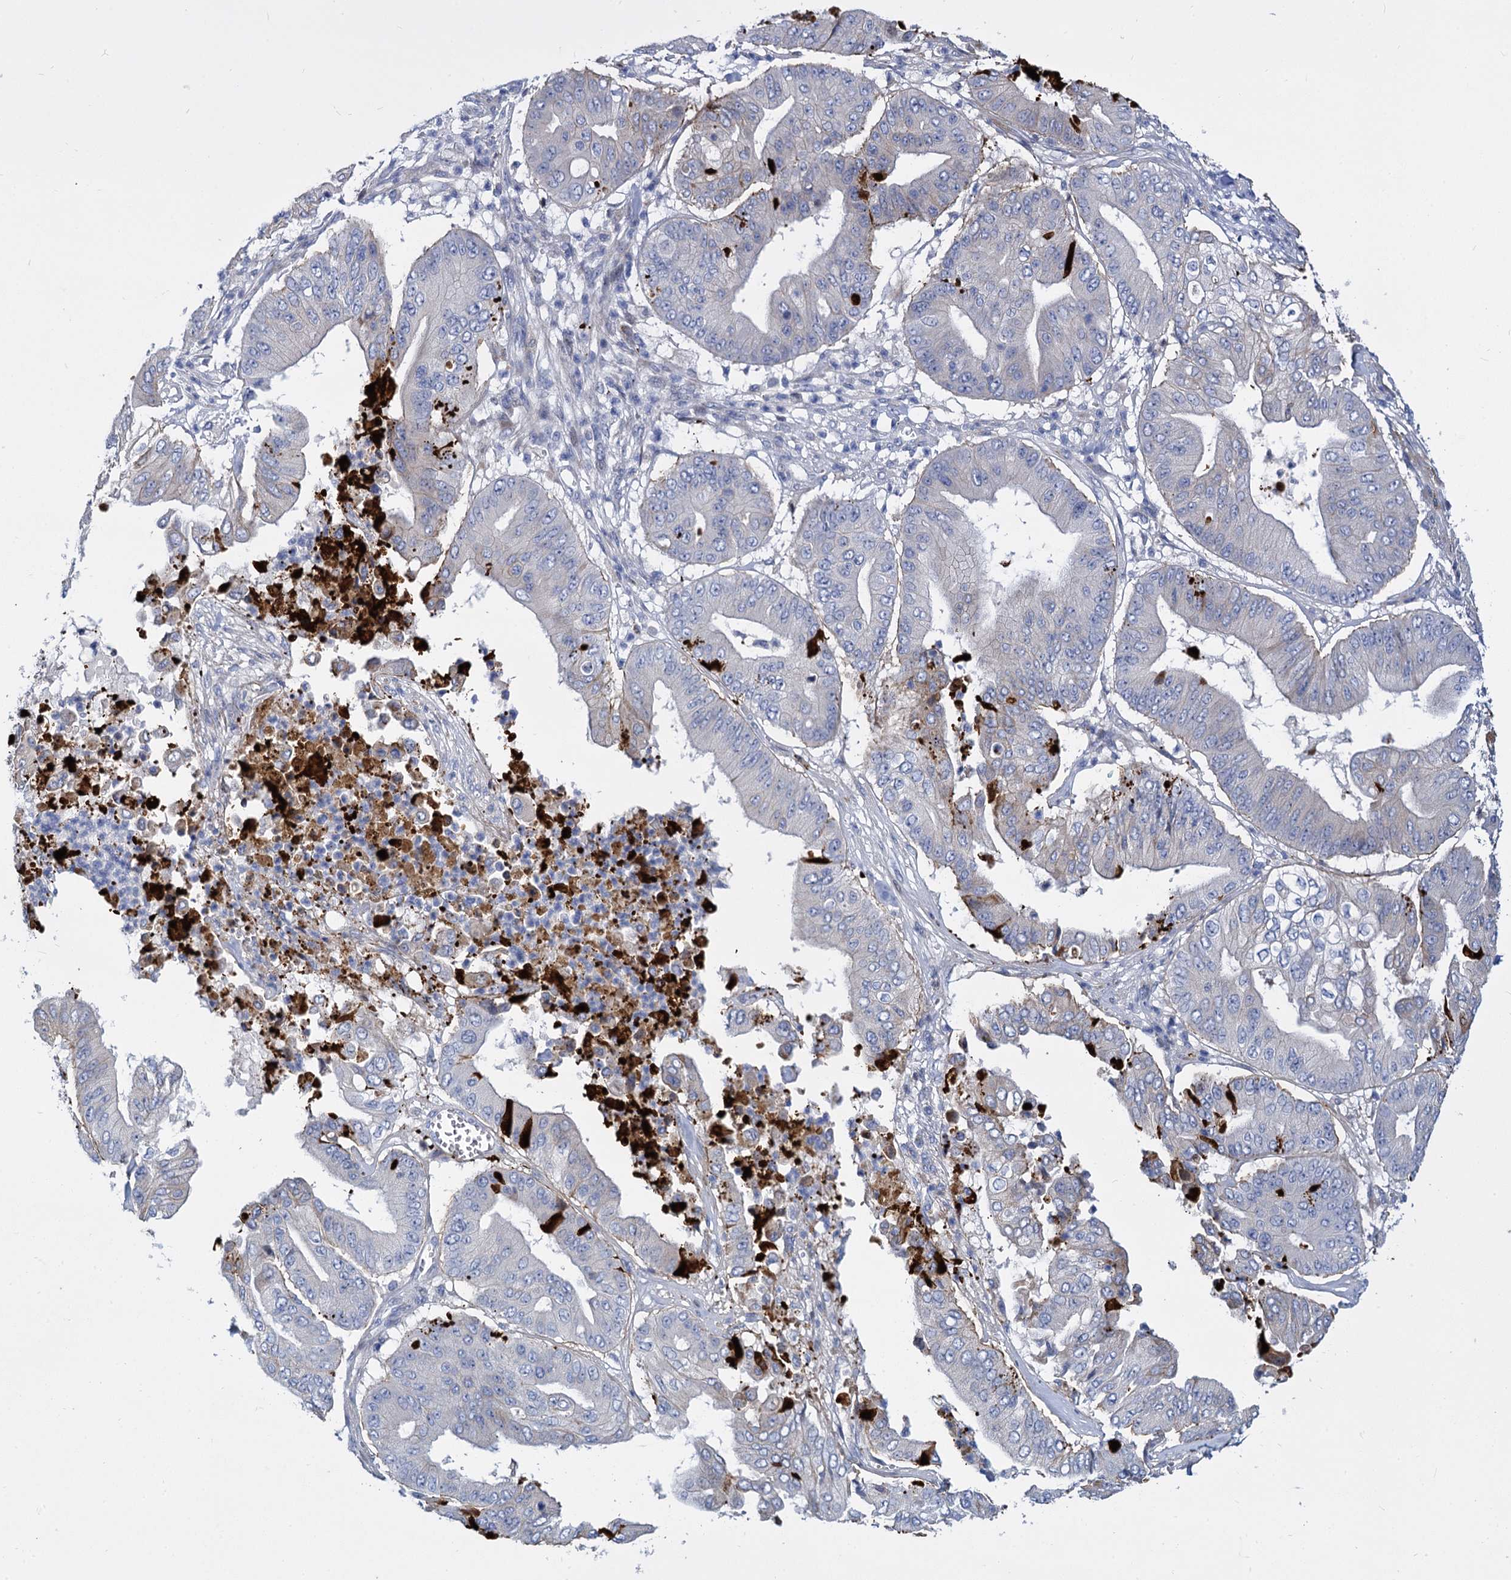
{"staining": {"intensity": "strong", "quantity": "<25%", "location": "cytoplasmic/membranous"}, "tissue": "pancreatic cancer", "cell_type": "Tumor cells", "image_type": "cancer", "snomed": [{"axis": "morphology", "description": "Adenocarcinoma, NOS"}, {"axis": "topography", "description": "Pancreas"}], "caption": "A histopathology image of pancreatic cancer (adenocarcinoma) stained for a protein demonstrates strong cytoplasmic/membranous brown staining in tumor cells.", "gene": "TRIM77", "patient": {"sex": "female", "age": 77}}